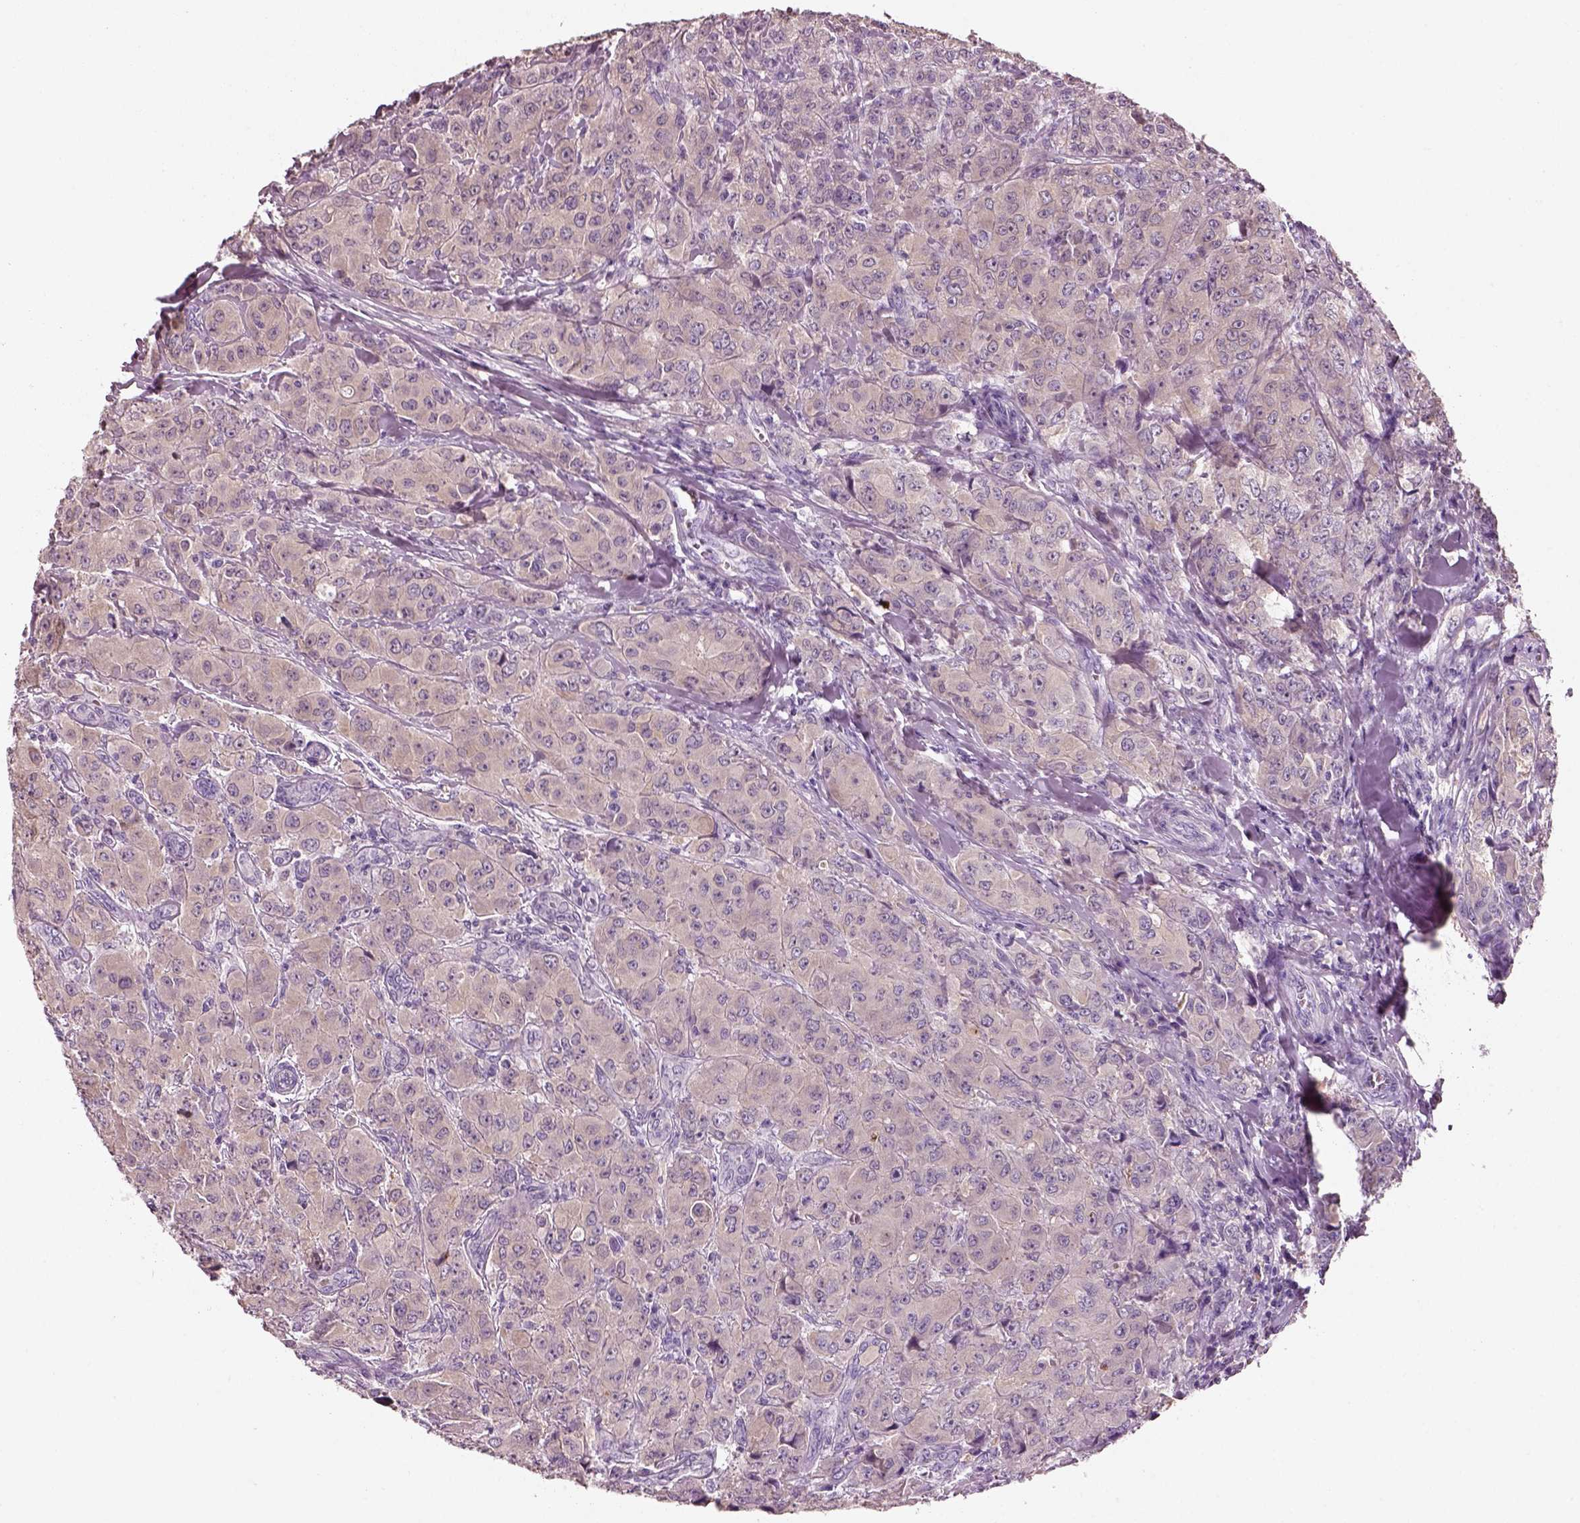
{"staining": {"intensity": "negative", "quantity": "none", "location": "none"}, "tissue": "breast cancer", "cell_type": "Tumor cells", "image_type": "cancer", "snomed": [{"axis": "morphology", "description": "Duct carcinoma"}, {"axis": "topography", "description": "Breast"}], "caption": "This is an IHC image of intraductal carcinoma (breast). There is no staining in tumor cells.", "gene": "ELSPBP1", "patient": {"sex": "female", "age": 43}}